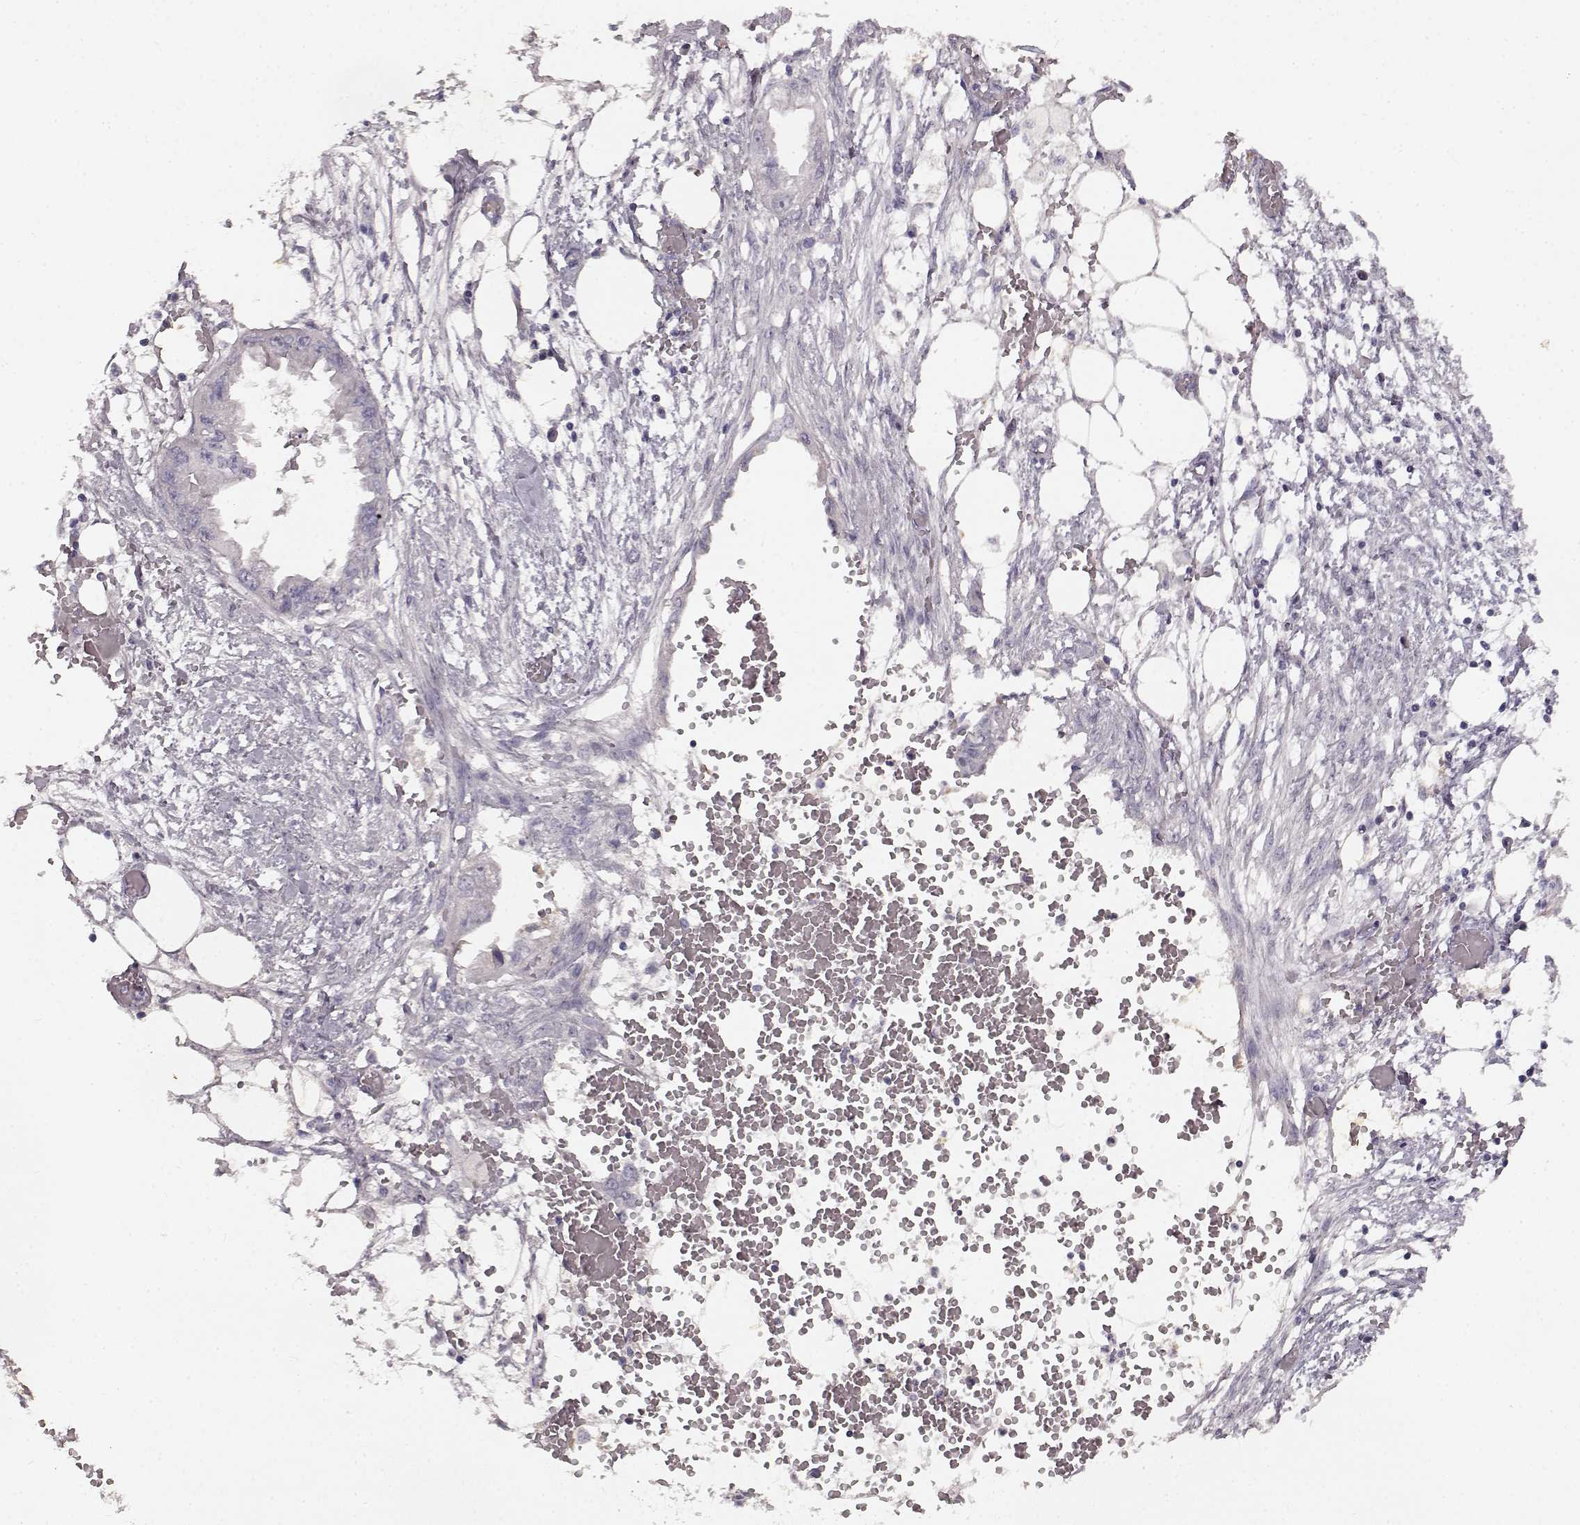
{"staining": {"intensity": "negative", "quantity": "none", "location": "none"}, "tissue": "endometrial cancer", "cell_type": "Tumor cells", "image_type": "cancer", "snomed": [{"axis": "morphology", "description": "Adenocarcinoma, NOS"}, {"axis": "morphology", "description": "Adenocarcinoma, metastatic, NOS"}, {"axis": "topography", "description": "Adipose tissue"}, {"axis": "topography", "description": "Endometrium"}], "caption": "An image of metastatic adenocarcinoma (endometrial) stained for a protein displays no brown staining in tumor cells. (IHC, brightfield microscopy, high magnification).", "gene": "SPAG17", "patient": {"sex": "female", "age": 67}}